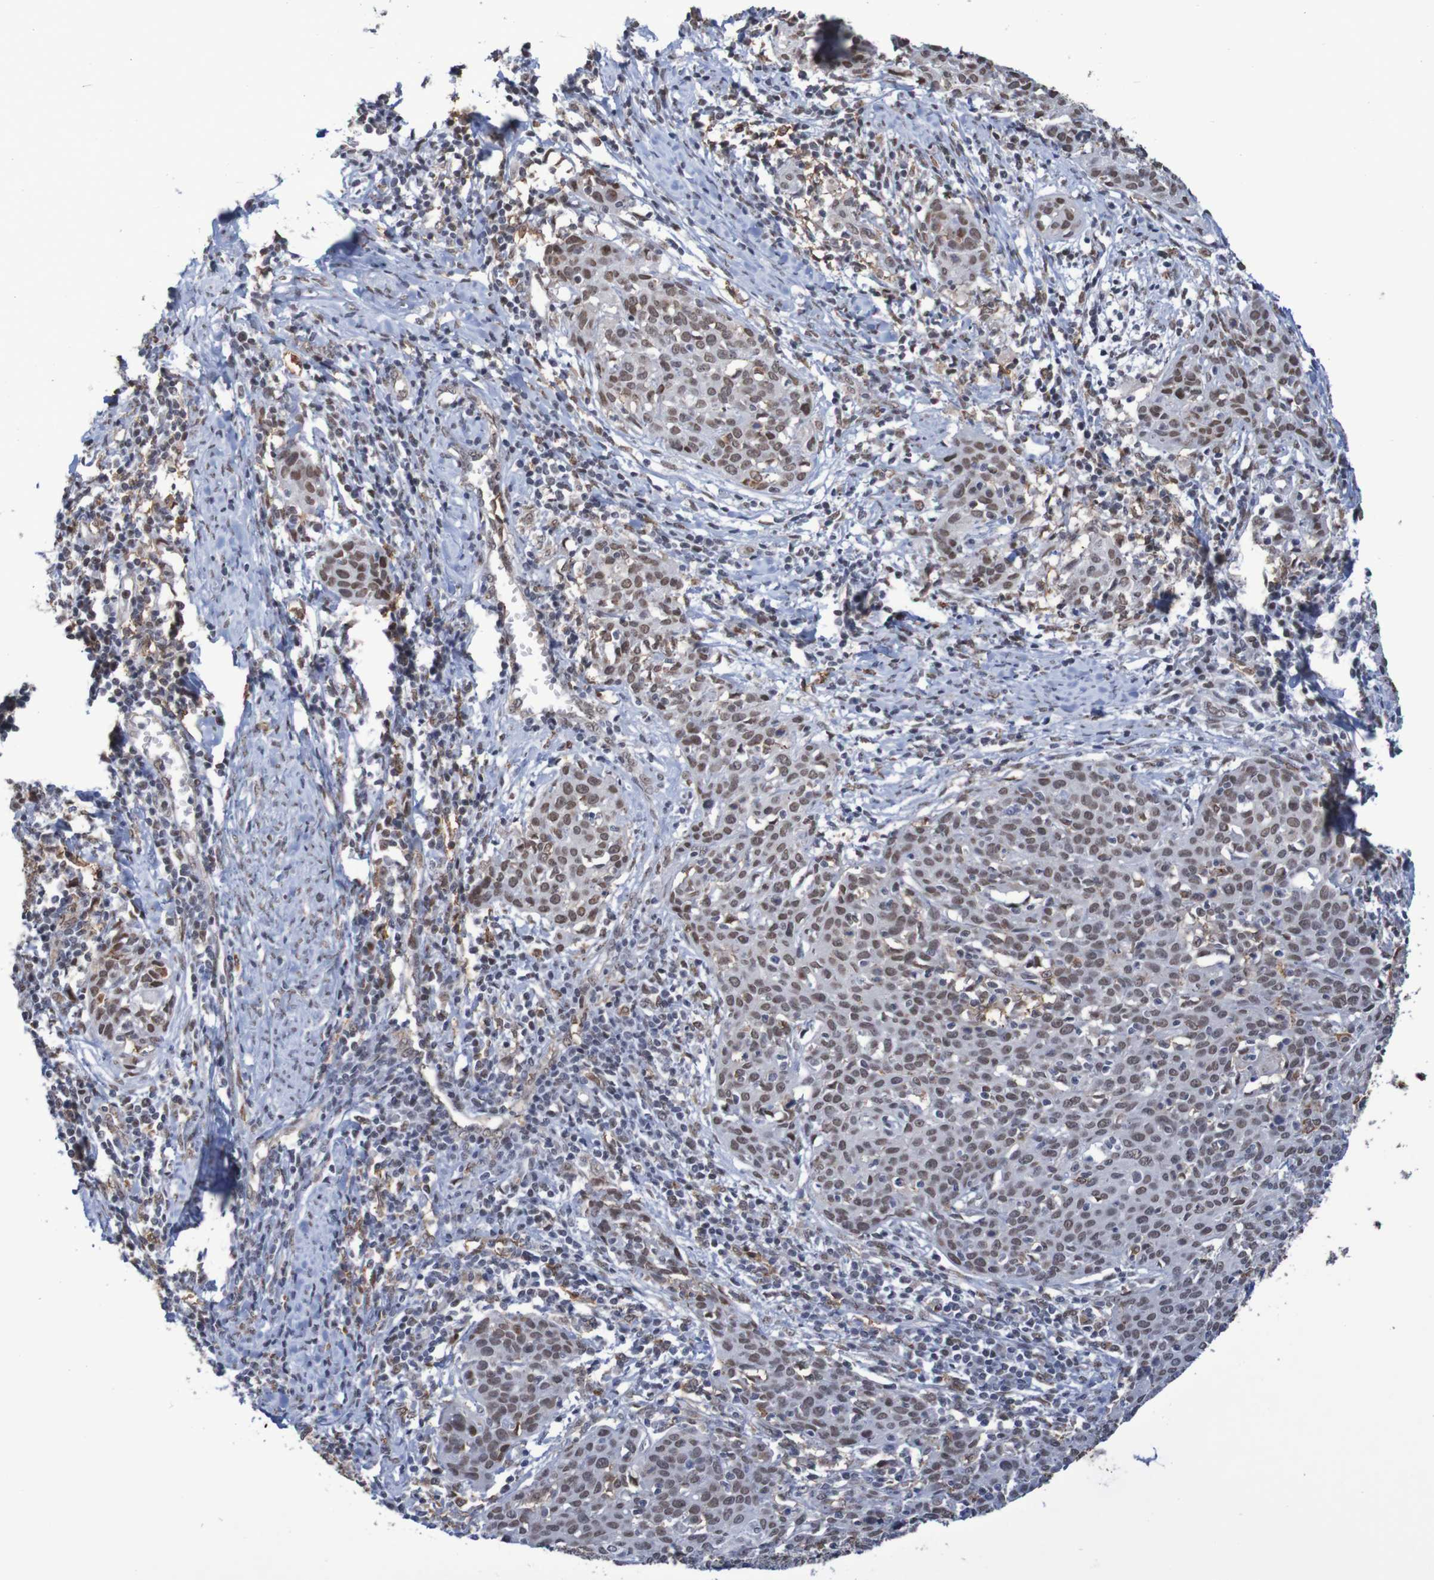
{"staining": {"intensity": "moderate", "quantity": ">75%", "location": "nuclear"}, "tissue": "cervical cancer", "cell_type": "Tumor cells", "image_type": "cancer", "snomed": [{"axis": "morphology", "description": "Squamous cell carcinoma, NOS"}, {"axis": "topography", "description": "Cervix"}], "caption": "The immunohistochemical stain shows moderate nuclear expression in tumor cells of squamous cell carcinoma (cervical) tissue.", "gene": "MRTFB", "patient": {"sex": "female", "age": 38}}